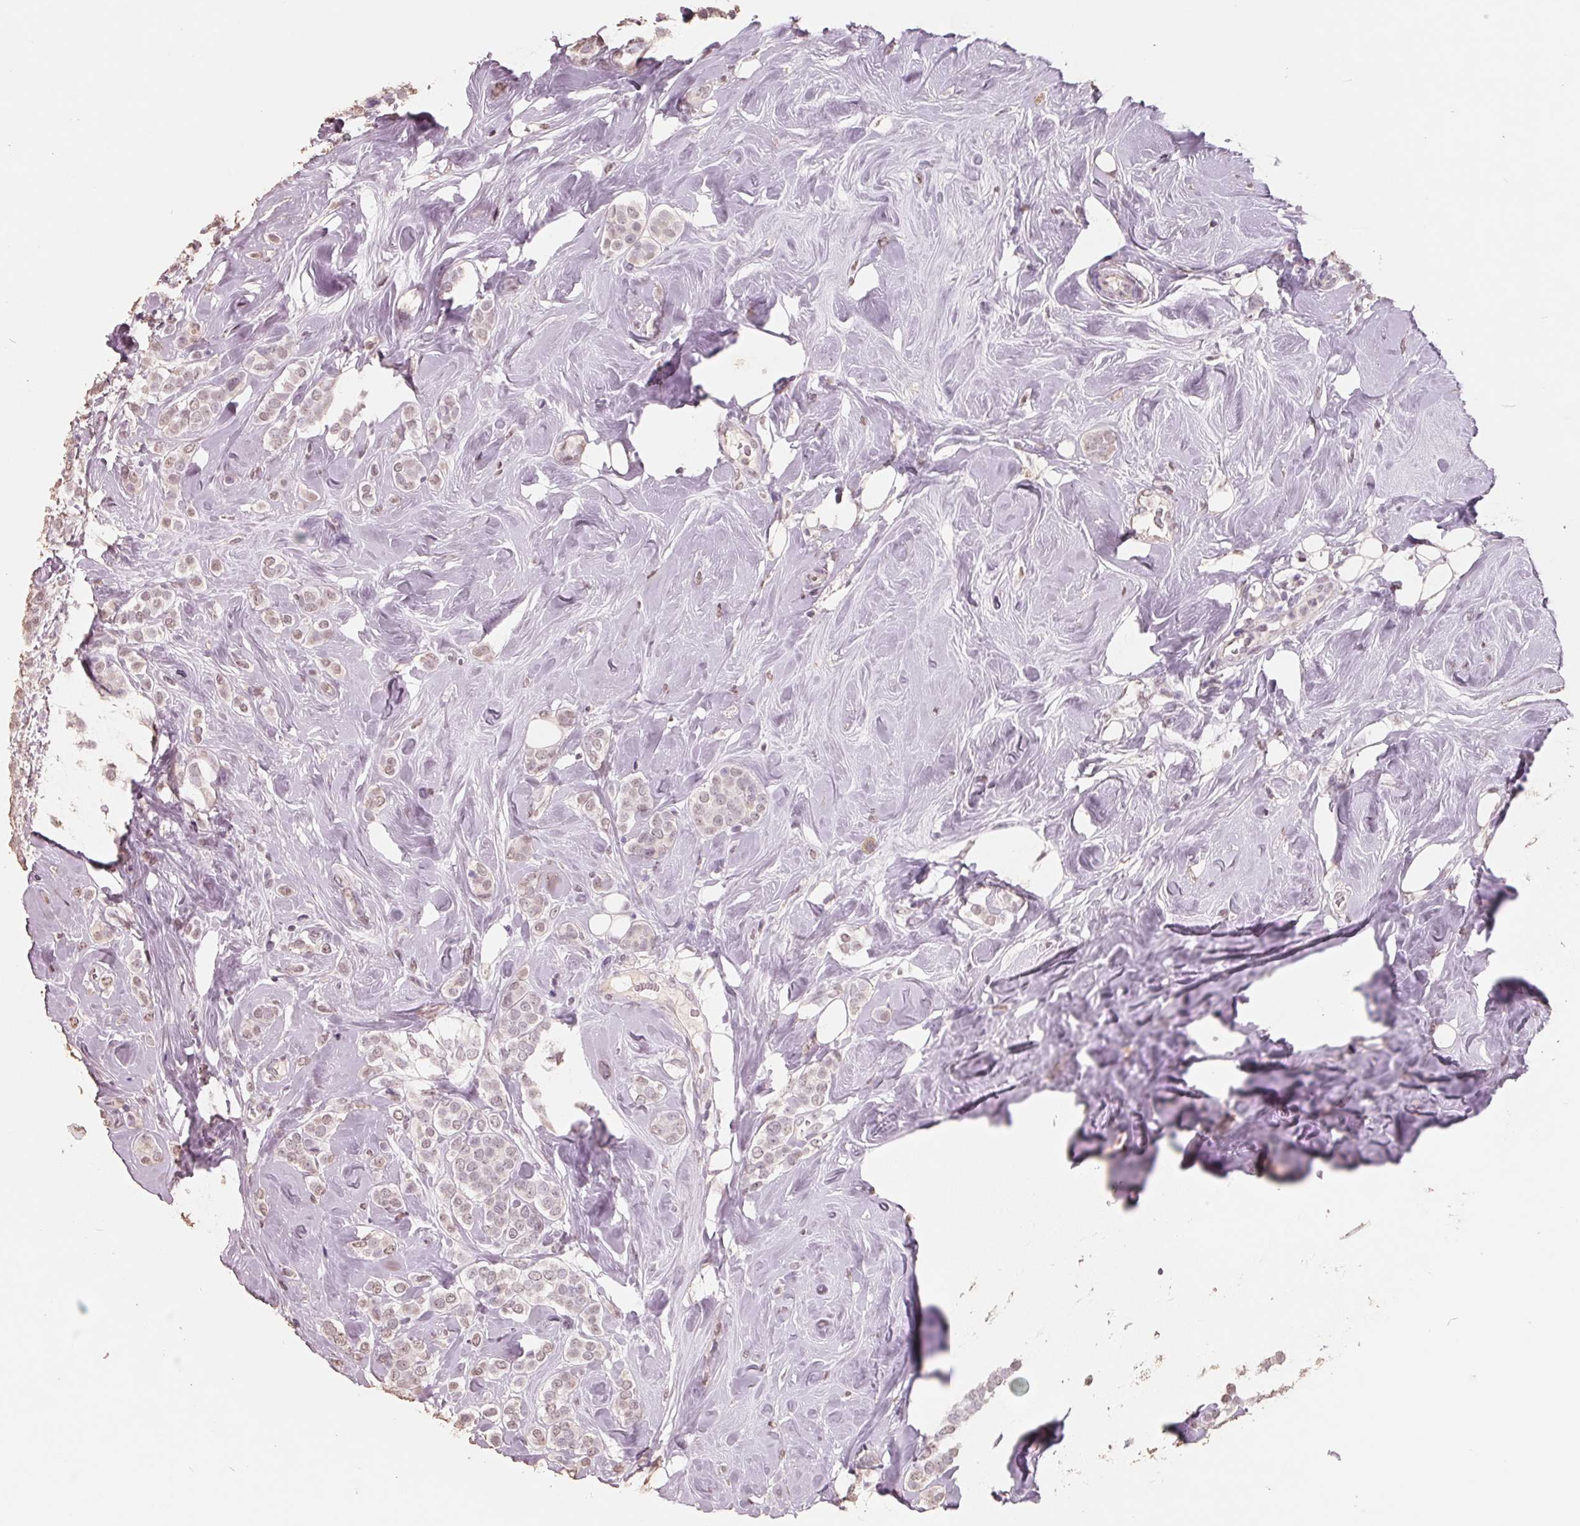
{"staining": {"intensity": "weak", "quantity": "25%-75%", "location": "nuclear"}, "tissue": "breast cancer", "cell_type": "Tumor cells", "image_type": "cancer", "snomed": [{"axis": "morphology", "description": "Lobular carcinoma"}, {"axis": "topography", "description": "Breast"}], "caption": "Tumor cells display low levels of weak nuclear expression in about 25%-75% of cells in breast cancer (lobular carcinoma). (brown staining indicates protein expression, while blue staining denotes nuclei).", "gene": "FTCD", "patient": {"sex": "female", "age": 49}}